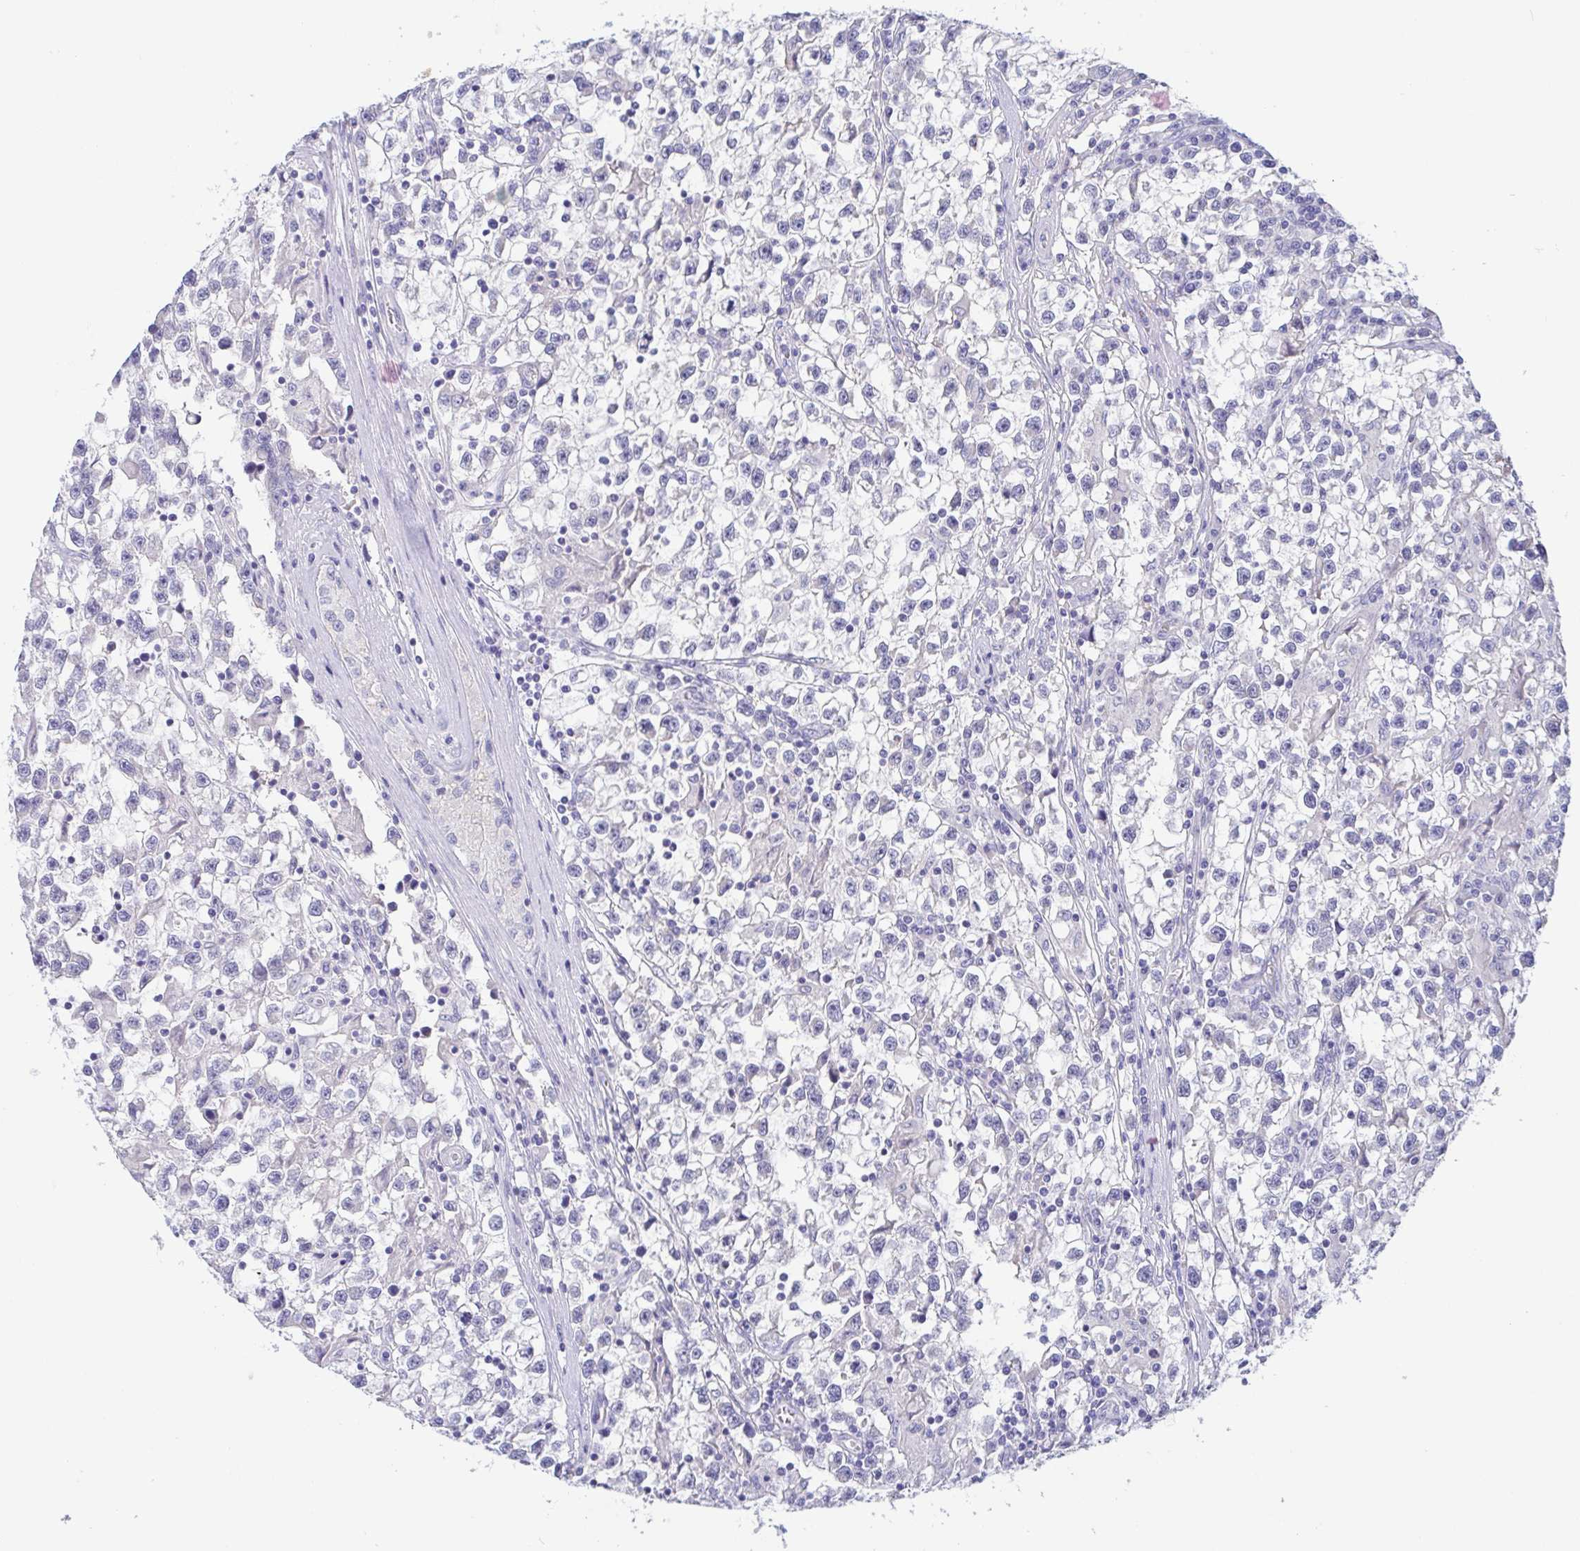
{"staining": {"intensity": "negative", "quantity": "none", "location": "none"}, "tissue": "testis cancer", "cell_type": "Tumor cells", "image_type": "cancer", "snomed": [{"axis": "morphology", "description": "Seminoma, NOS"}, {"axis": "topography", "description": "Testis"}], "caption": "The micrograph demonstrates no staining of tumor cells in testis cancer.", "gene": "TREH", "patient": {"sex": "male", "age": 31}}